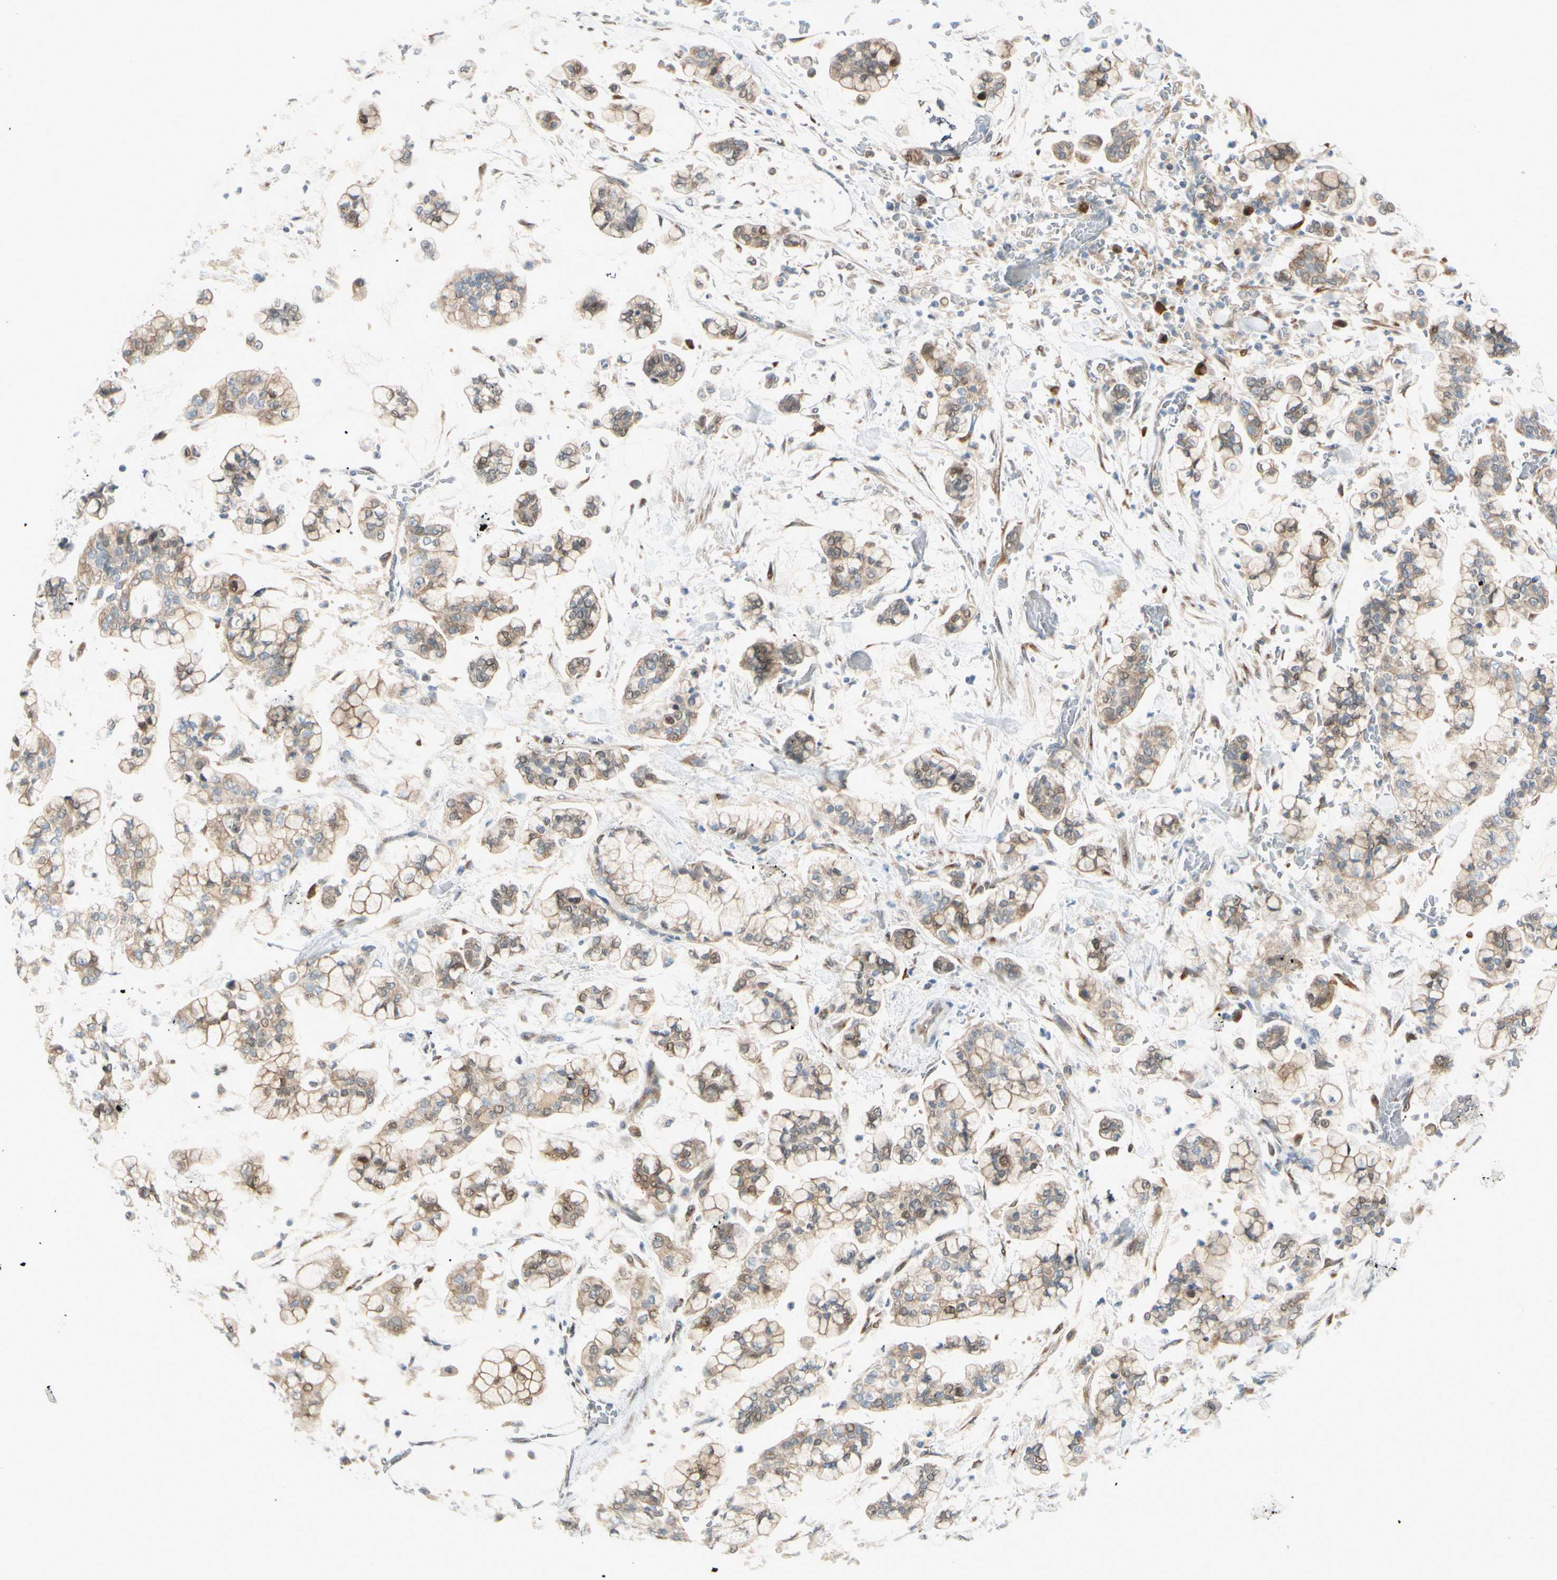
{"staining": {"intensity": "weak", "quantity": "25%-75%", "location": "cytoplasmic/membranous,nuclear"}, "tissue": "stomach cancer", "cell_type": "Tumor cells", "image_type": "cancer", "snomed": [{"axis": "morphology", "description": "Normal tissue, NOS"}, {"axis": "morphology", "description": "Adenocarcinoma, NOS"}, {"axis": "topography", "description": "Stomach, upper"}, {"axis": "topography", "description": "Stomach"}], "caption": "Immunohistochemical staining of stomach cancer (adenocarcinoma) shows low levels of weak cytoplasmic/membranous and nuclear expression in about 25%-75% of tumor cells.", "gene": "PTTG1", "patient": {"sex": "male", "age": 76}}